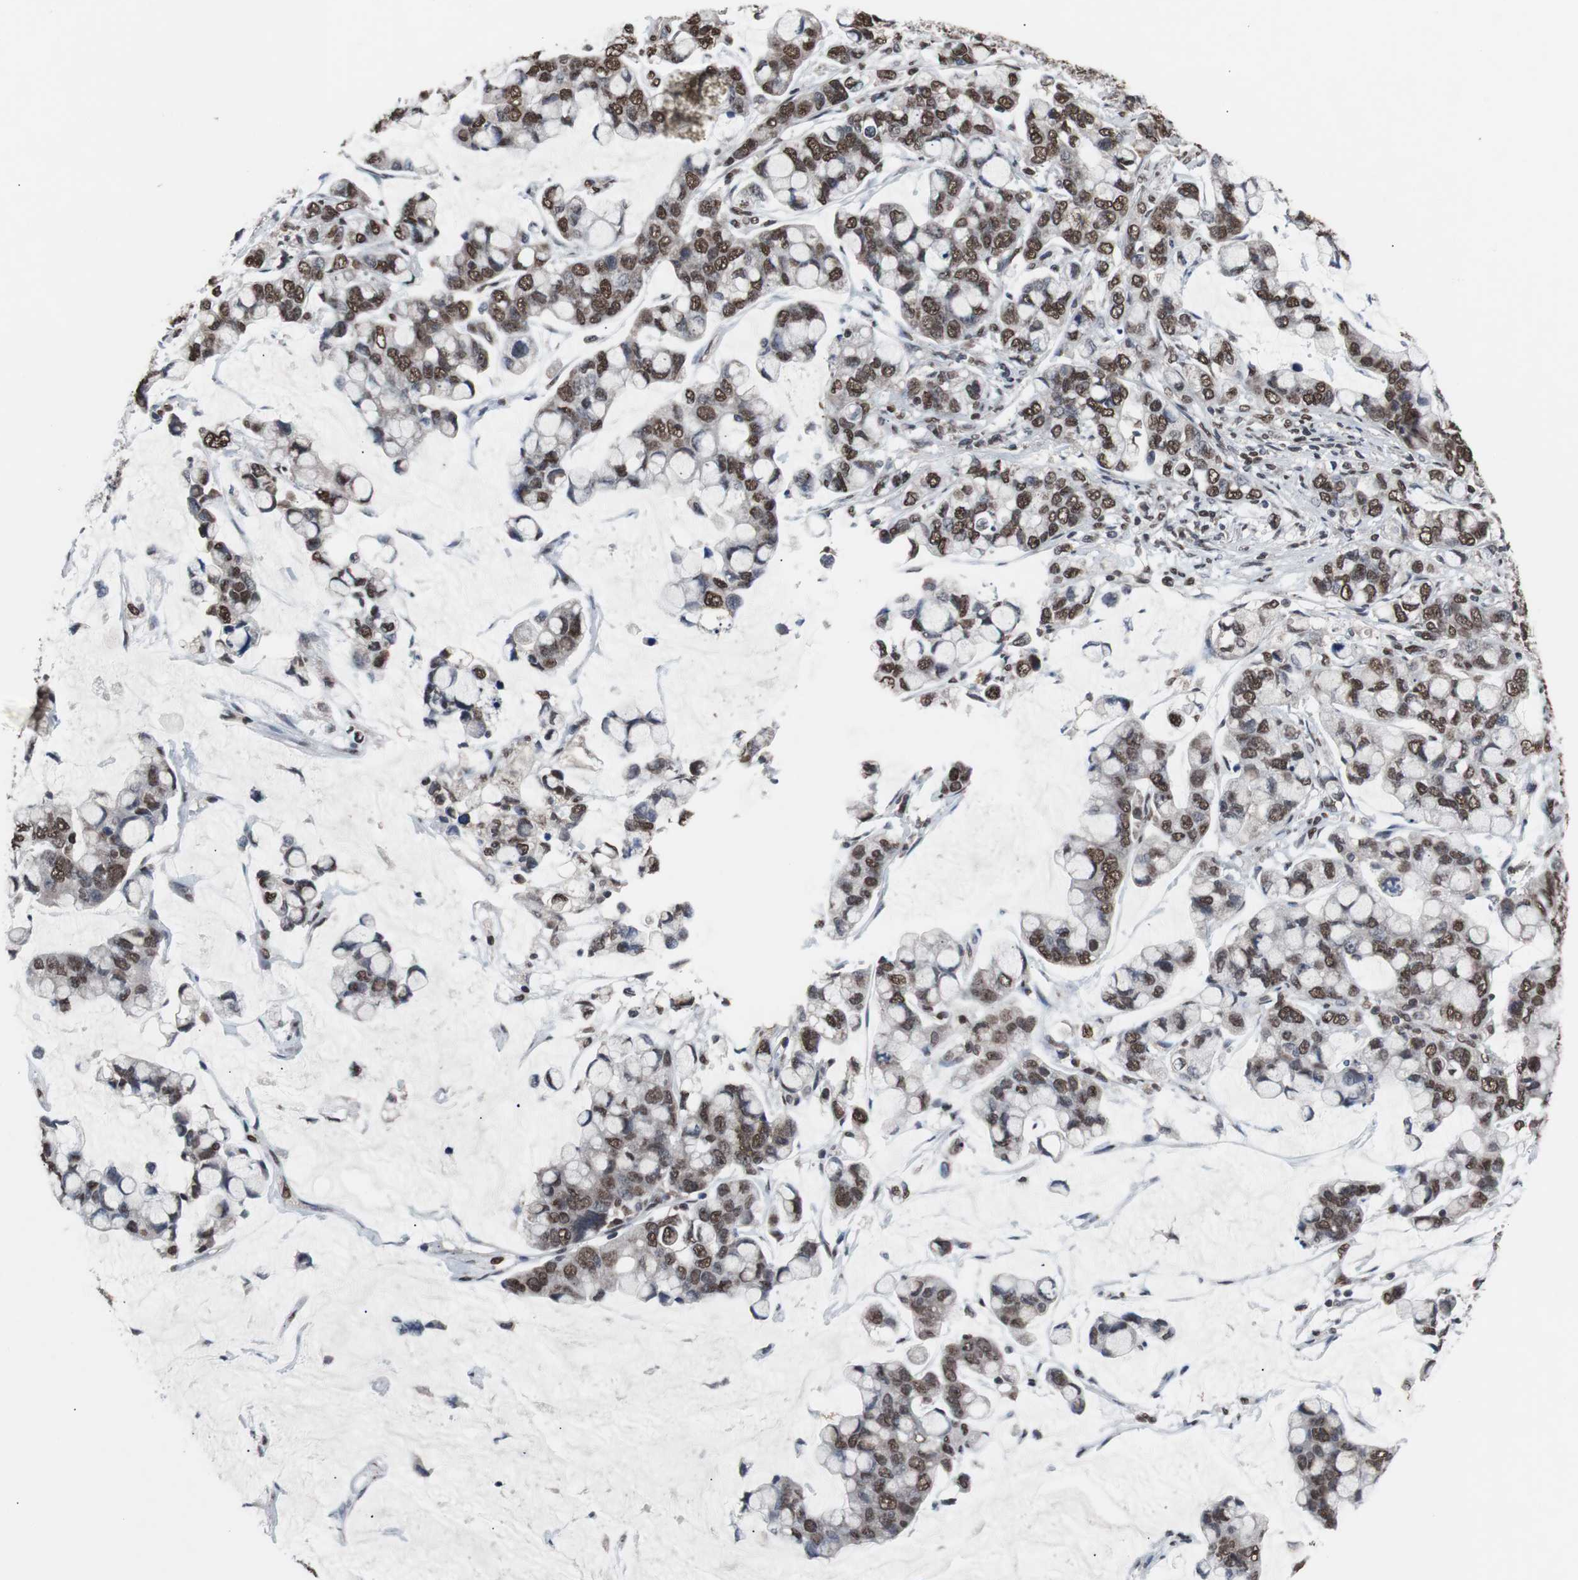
{"staining": {"intensity": "moderate", "quantity": ">75%", "location": "nuclear"}, "tissue": "stomach cancer", "cell_type": "Tumor cells", "image_type": "cancer", "snomed": [{"axis": "morphology", "description": "Adenocarcinoma, NOS"}, {"axis": "topography", "description": "Stomach, lower"}], "caption": "There is medium levels of moderate nuclear staining in tumor cells of stomach cancer (adenocarcinoma), as demonstrated by immunohistochemical staining (brown color).", "gene": "MED27", "patient": {"sex": "male", "age": 84}}